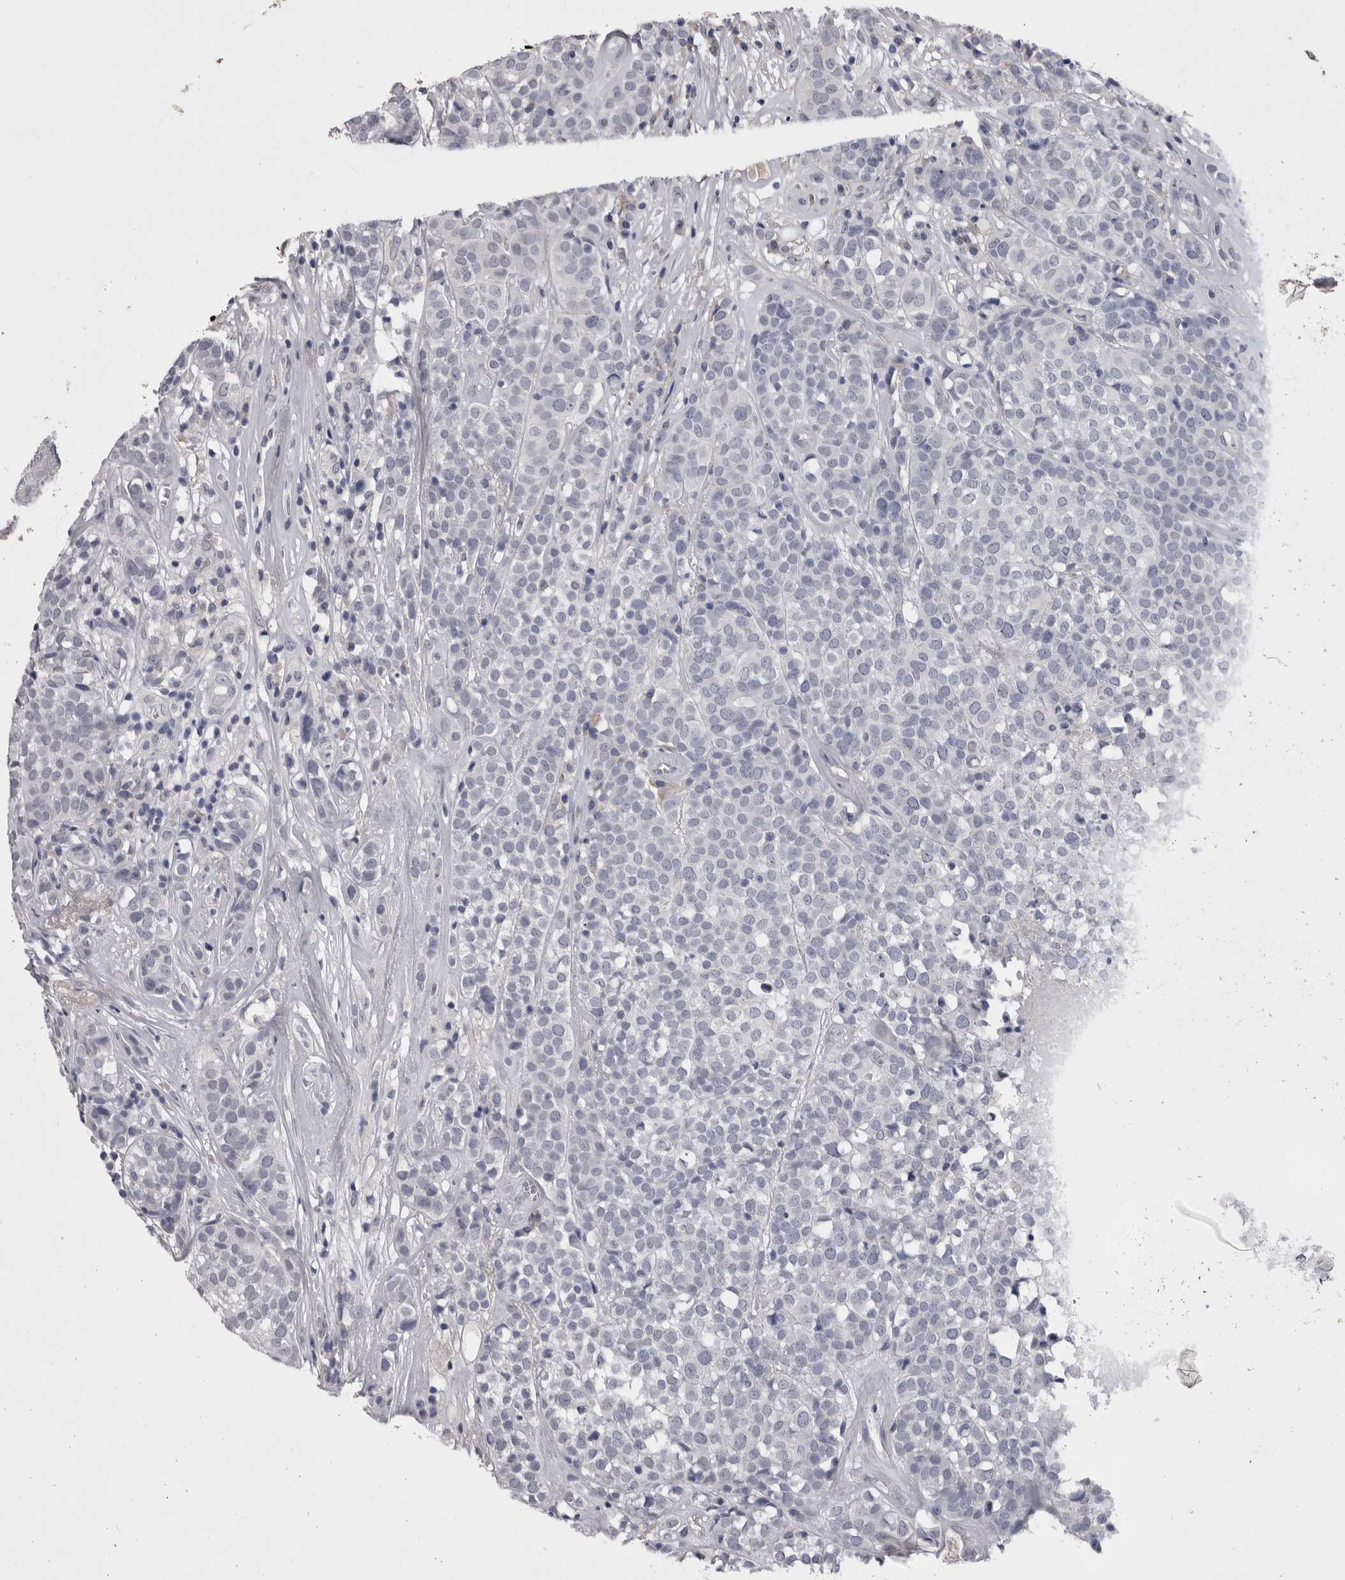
{"staining": {"intensity": "negative", "quantity": "none", "location": "none"}, "tissue": "head and neck cancer", "cell_type": "Tumor cells", "image_type": "cancer", "snomed": [{"axis": "morphology", "description": "Adenocarcinoma, NOS"}, {"axis": "topography", "description": "Salivary gland"}, {"axis": "topography", "description": "Head-Neck"}], "caption": "DAB immunohistochemical staining of head and neck cancer (adenocarcinoma) exhibits no significant staining in tumor cells.", "gene": "CDHR5", "patient": {"sex": "female", "age": 65}}